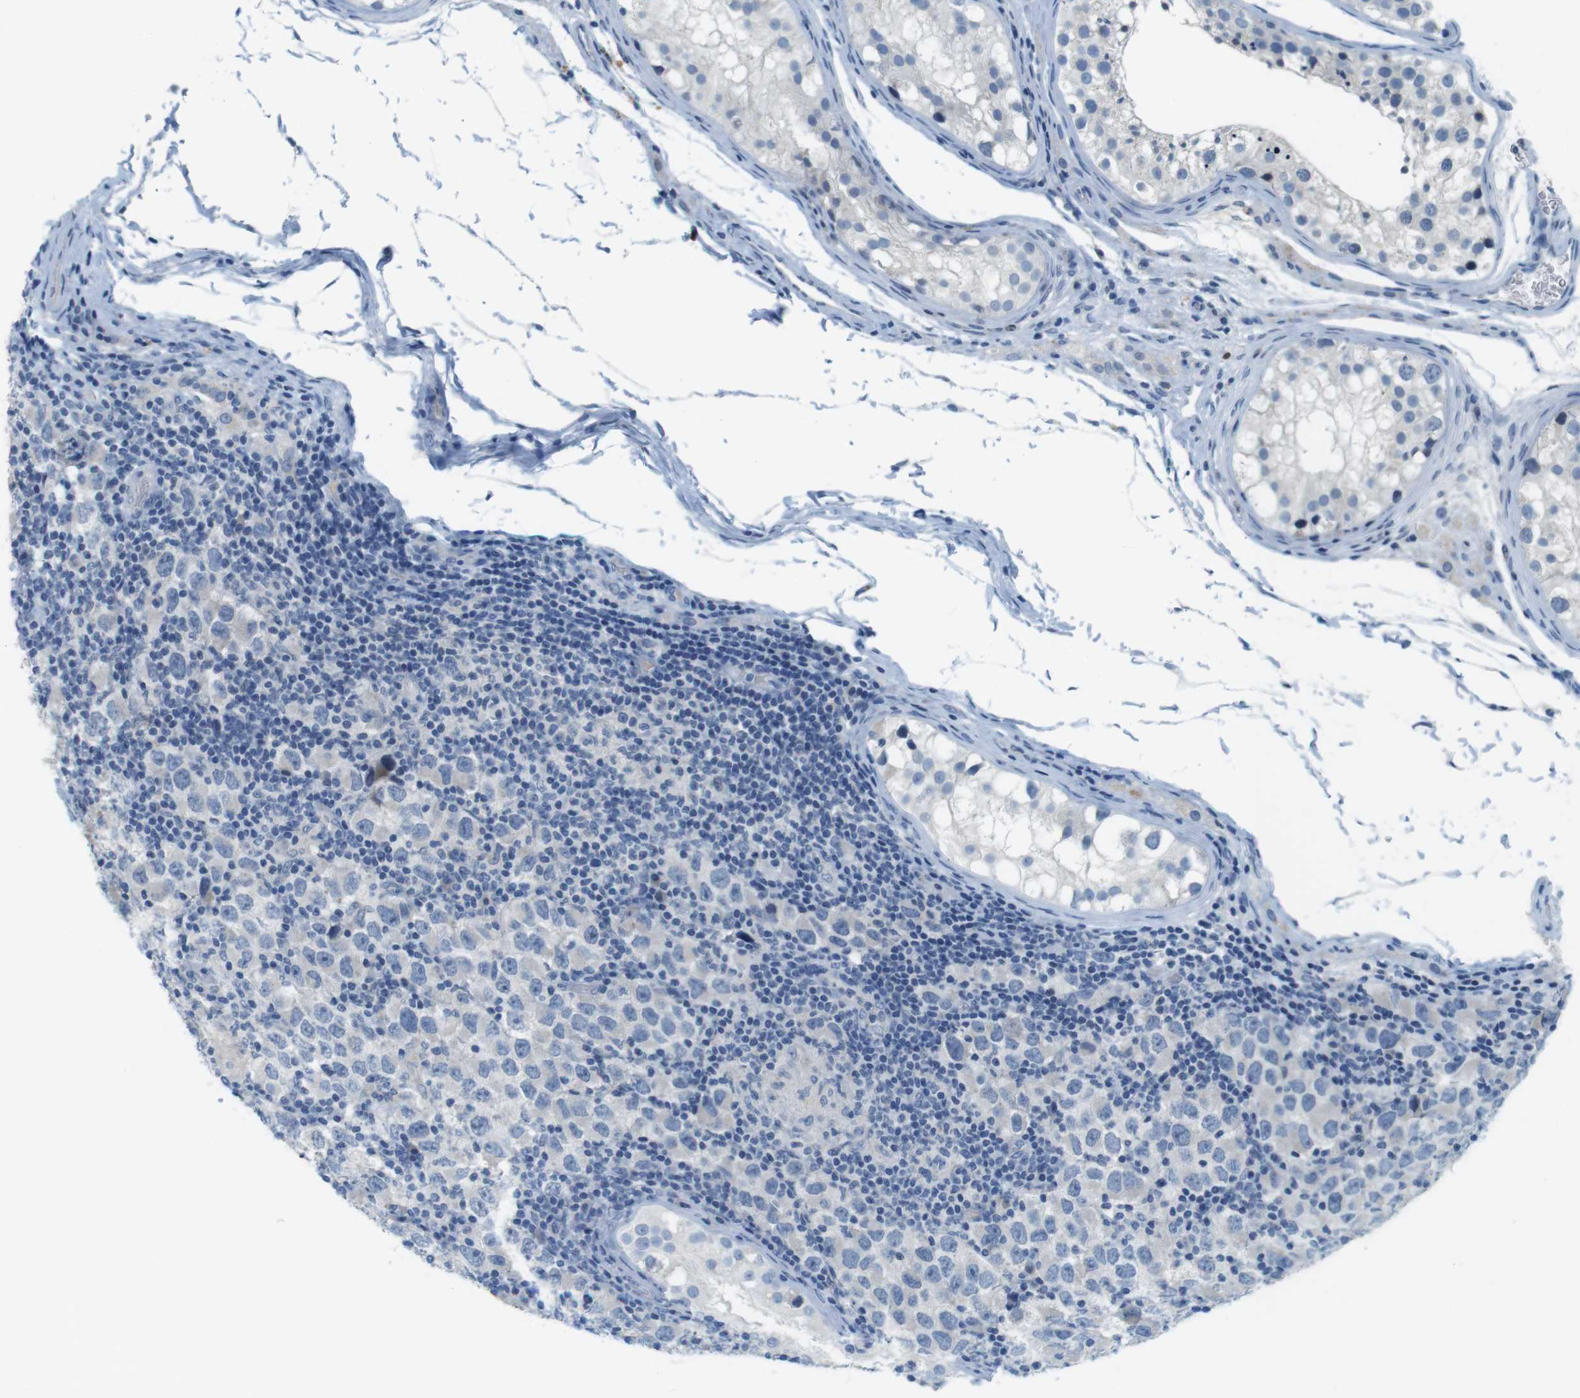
{"staining": {"intensity": "negative", "quantity": "none", "location": "none"}, "tissue": "testis cancer", "cell_type": "Tumor cells", "image_type": "cancer", "snomed": [{"axis": "morphology", "description": "Carcinoma, Embryonal, NOS"}, {"axis": "topography", "description": "Testis"}], "caption": "Immunohistochemistry of human testis cancer (embryonal carcinoma) shows no staining in tumor cells.", "gene": "MUC5B", "patient": {"sex": "male", "age": 21}}